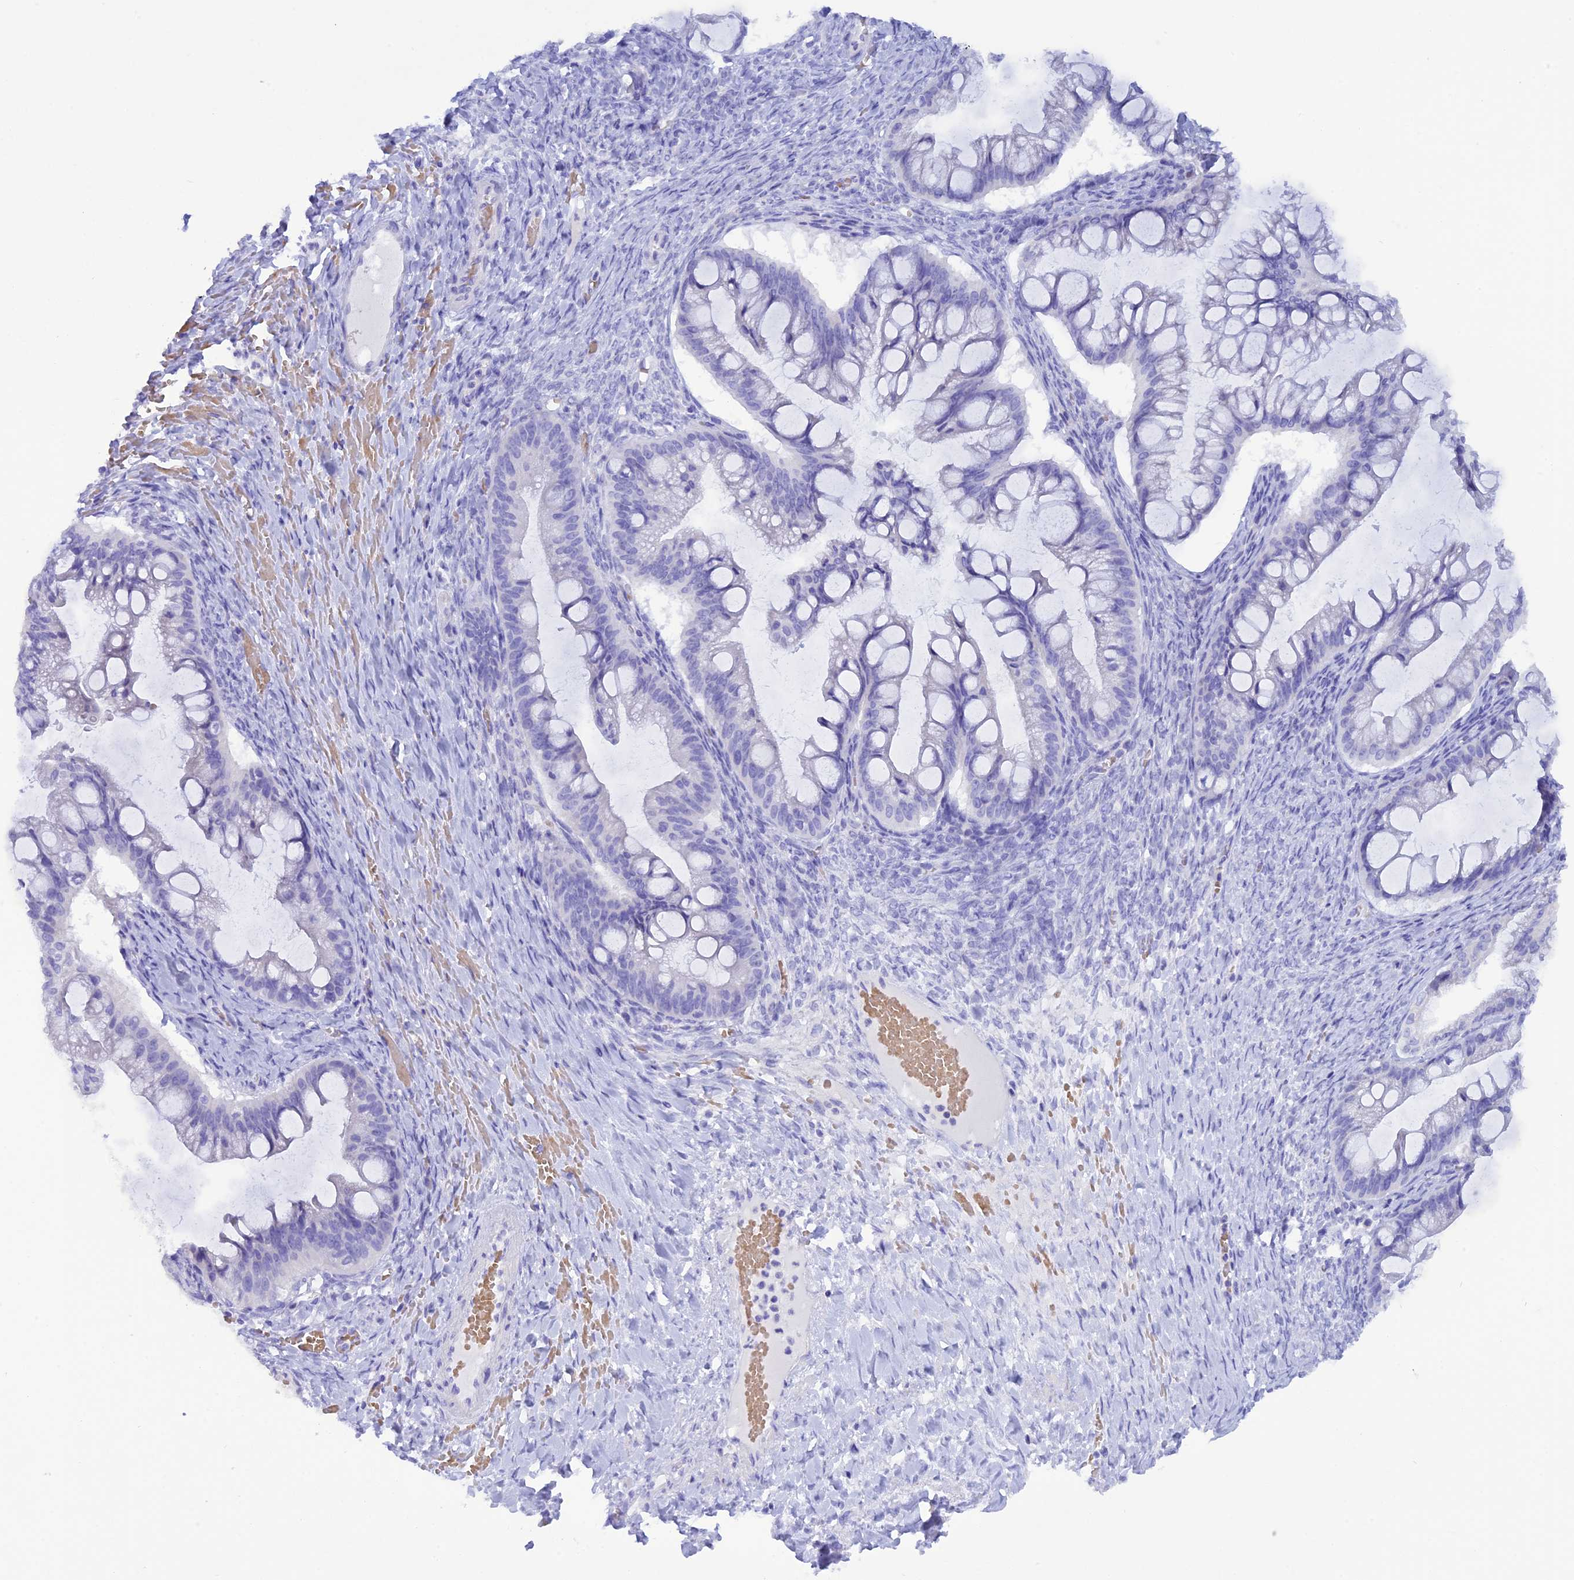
{"staining": {"intensity": "negative", "quantity": "none", "location": "none"}, "tissue": "ovarian cancer", "cell_type": "Tumor cells", "image_type": "cancer", "snomed": [{"axis": "morphology", "description": "Cystadenocarcinoma, mucinous, NOS"}, {"axis": "topography", "description": "Ovary"}], "caption": "IHC image of neoplastic tissue: ovarian mucinous cystadenocarcinoma stained with DAB (3,3'-diaminobenzidine) exhibits no significant protein staining in tumor cells.", "gene": "GLYATL1", "patient": {"sex": "female", "age": 73}}